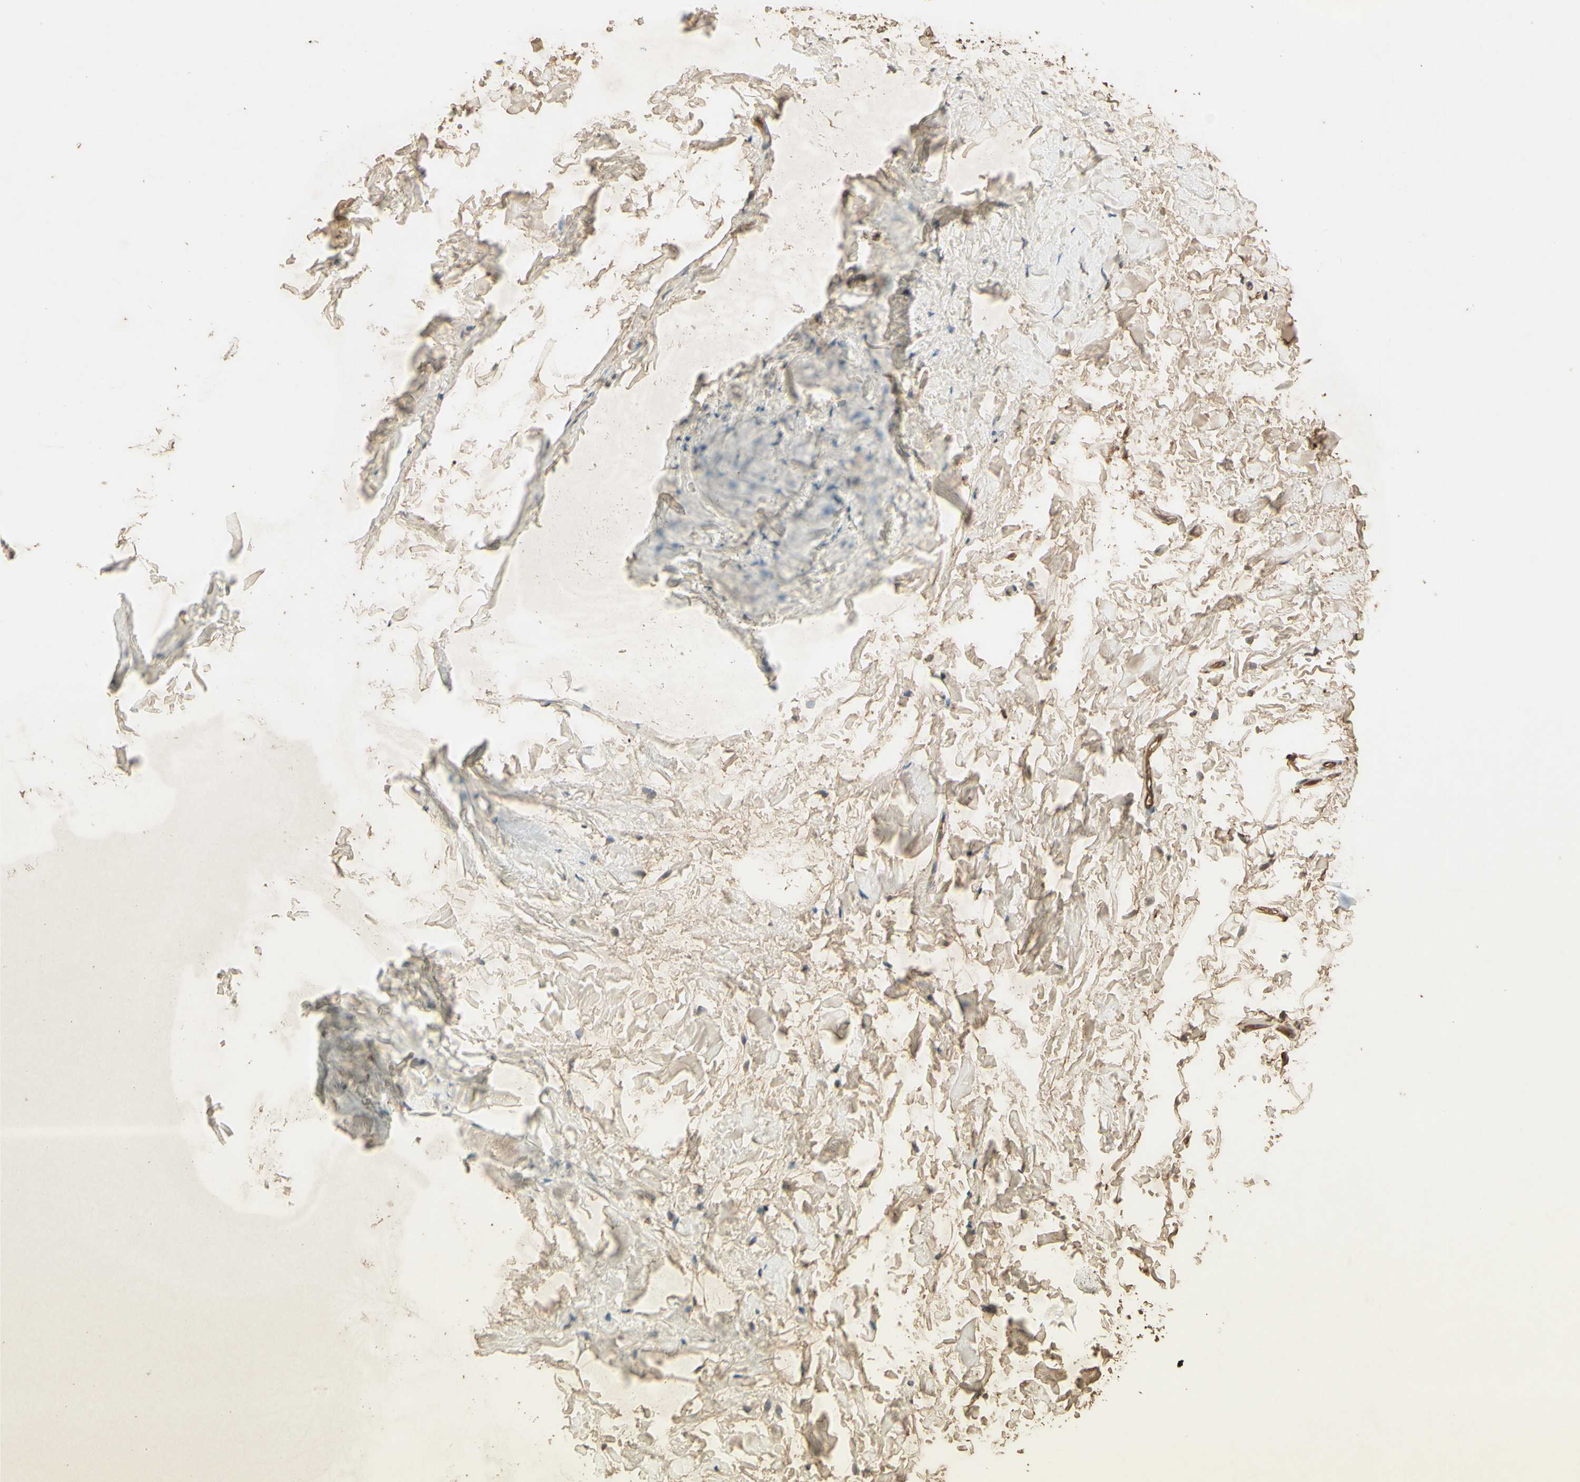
{"staining": {"intensity": "moderate", "quantity": ">75%", "location": "cytoplasmic/membranous"}, "tissue": "adipose tissue", "cell_type": "Adipocytes", "image_type": "normal", "snomed": [{"axis": "morphology", "description": "Normal tissue, NOS"}, {"axis": "topography", "description": "Bronchus"}], "caption": "Immunohistochemical staining of unremarkable adipose tissue demonstrates medium levels of moderate cytoplasmic/membranous expression in approximately >75% of adipocytes. Nuclei are stained in blue.", "gene": "SMAD9", "patient": {"sex": "female", "age": 73}}